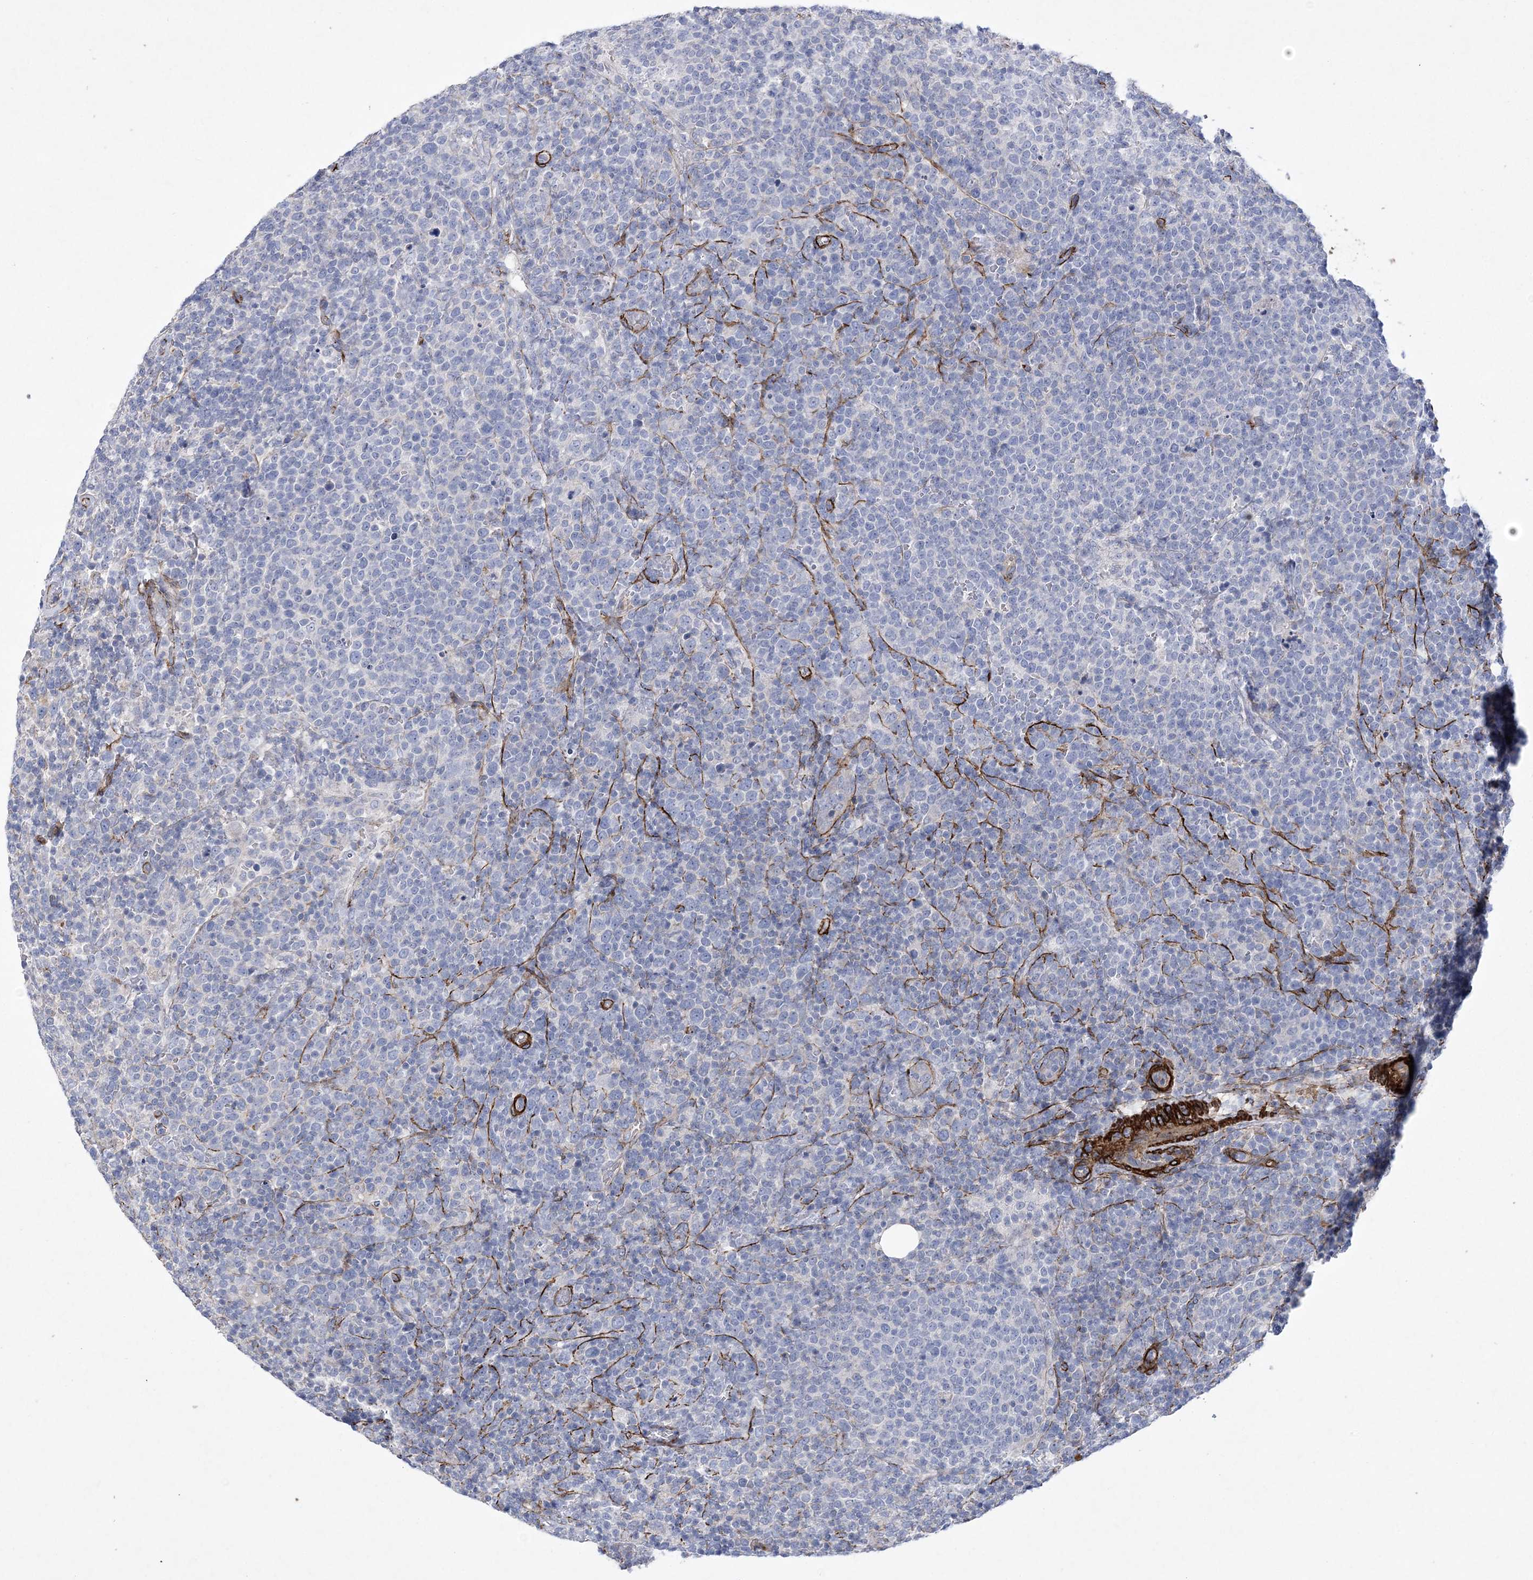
{"staining": {"intensity": "negative", "quantity": "none", "location": "none"}, "tissue": "lymphoma", "cell_type": "Tumor cells", "image_type": "cancer", "snomed": [{"axis": "morphology", "description": "Malignant lymphoma, non-Hodgkin's type, High grade"}, {"axis": "topography", "description": "Lymph node"}], "caption": "An image of human malignant lymphoma, non-Hodgkin's type (high-grade) is negative for staining in tumor cells.", "gene": "ARSJ", "patient": {"sex": "male", "age": 61}}